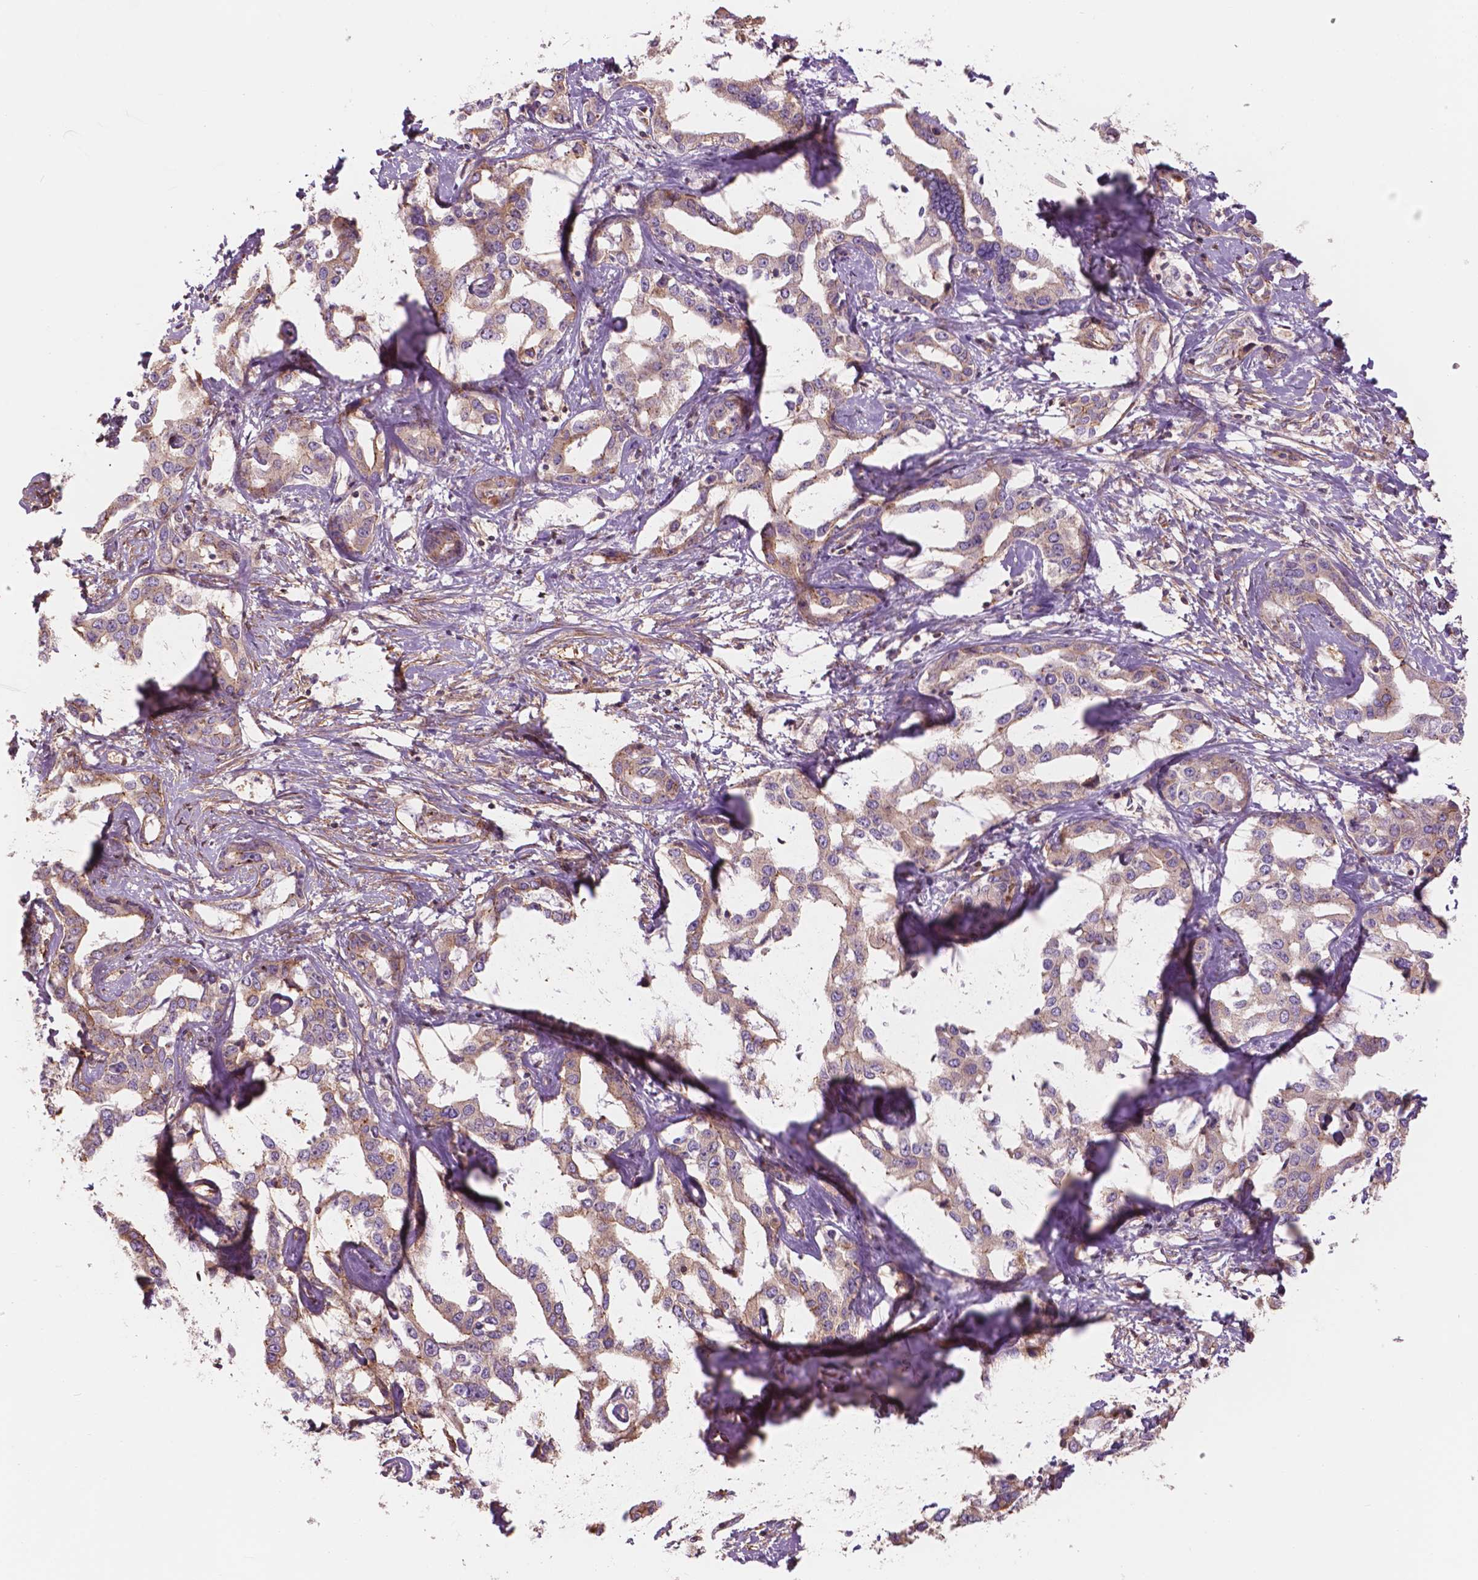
{"staining": {"intensity": "moderate", "quantity": "<25%", "location": "cytoplasmic/membranous"}, "tissue": "liver cancer", "cell_type": "Tumor cells", "image_type": "cancer", "snomed": [{"axis": "morphology", "description": "Cholangiocarcinoma"}, {"axis": "topography", "description": "Liver"}], "caption": "This micrograph shows immunohistochemistry (IHC) staining of human liver cholangiocarcinoma, with low moderate cytoplasmic/membranous positivity in about <25% of tumor cells.", "gene": "SURF4", "patient": {"sex": "male", "age": 59}}